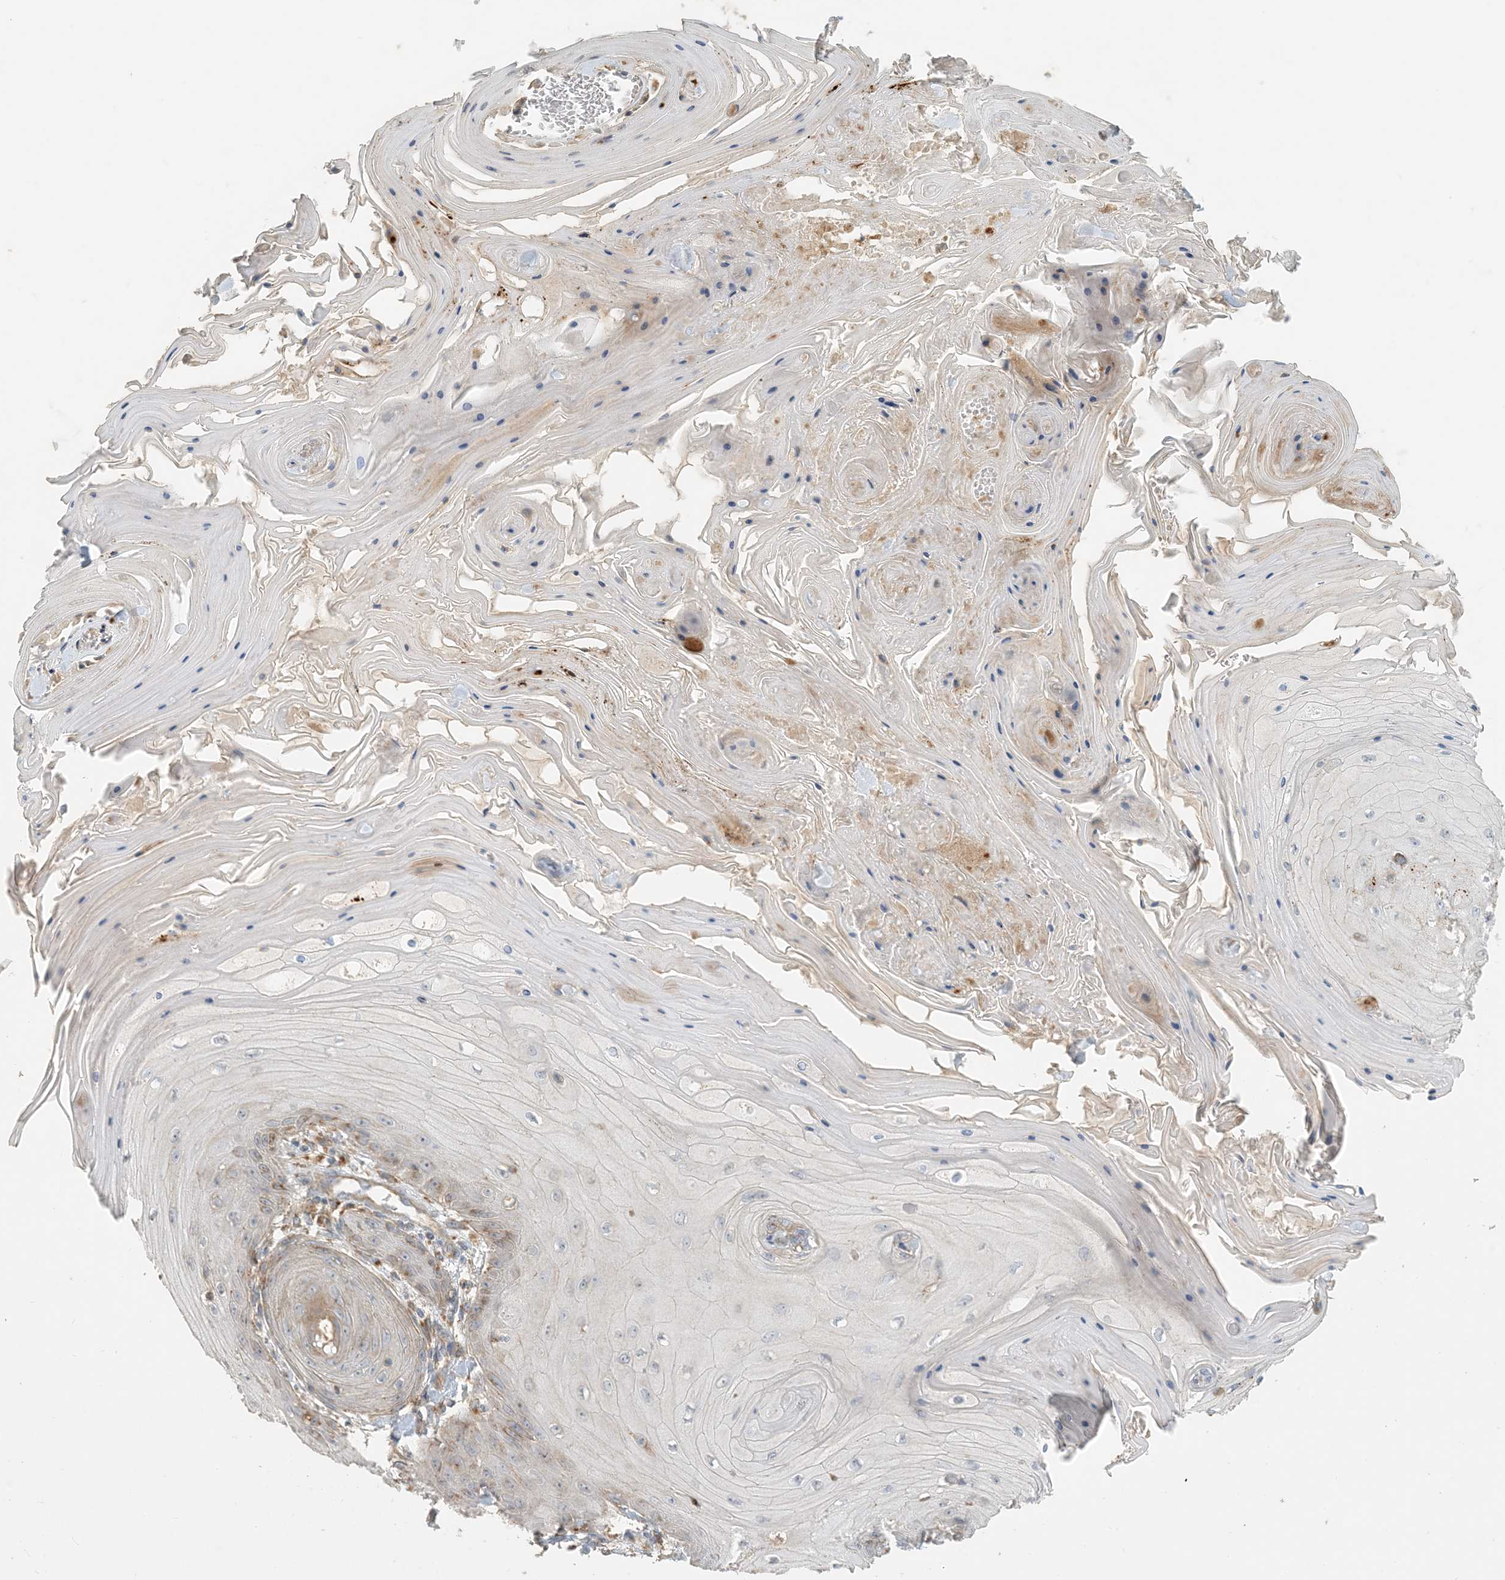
{"staining": {"intensity": "weak", "quantity": "25%-75%", "location": "cytoplasmic/membranous"}, "tissue": "skin cancer", "cell_type": "Tumor cells", "image_type": "cancer", "snomed": [{"axis": "morphology", "description": "Squamous cell carcinoma, NOS"}, {"axis": "topography", "description": "Skin"}], "caption": "Protein staining by immunohistochemistry exhibits weak cytoplasmic/membranous expression in approximately 25%-75% of tumor cells in skin cancer.", "gene": "SPPL2A", "patient": {"sex": "male", "age": 74}}